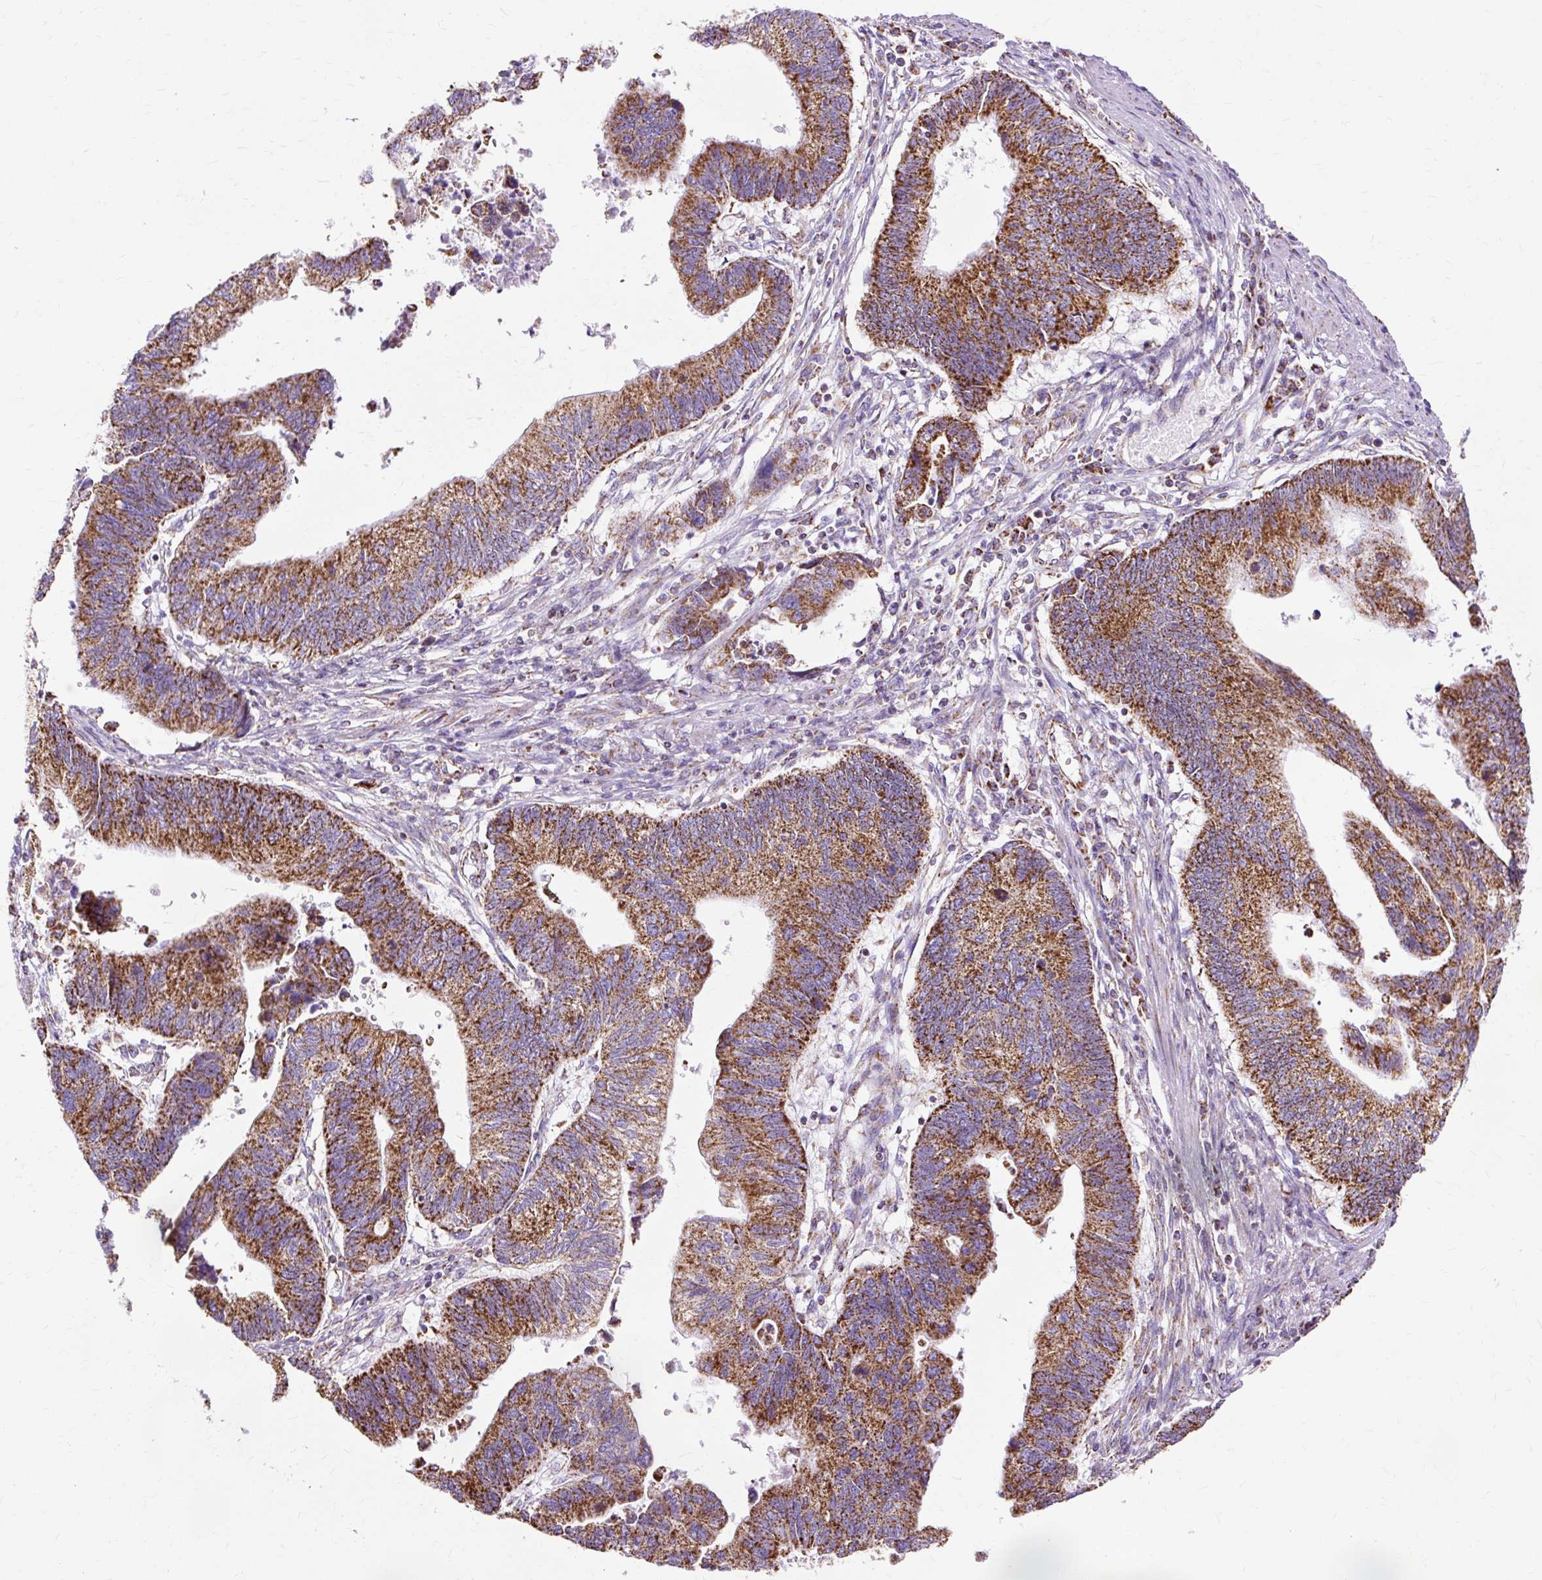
{"staining": {"intensity": "strong", "quantity": ">75%", "location": "cytoplasmic/membranous"}, "tissue": "stomach cancer", "cell_type": "Tumor cells", "image_type": "cancer", "snomed": [{"axis": "morphology", "description": "Adenocarcinoma, NOS"}, {"axis": "topography", "description": "Stomach"}], "caption": "DAB immunohistochemical staining of human adenocarcinoma (stomach) shows strong cytoplasmic/membranous protein expression in about >75% of tumor cells.", "gene": "DLAT", "patient": {"sex": "male", "age": 59}}